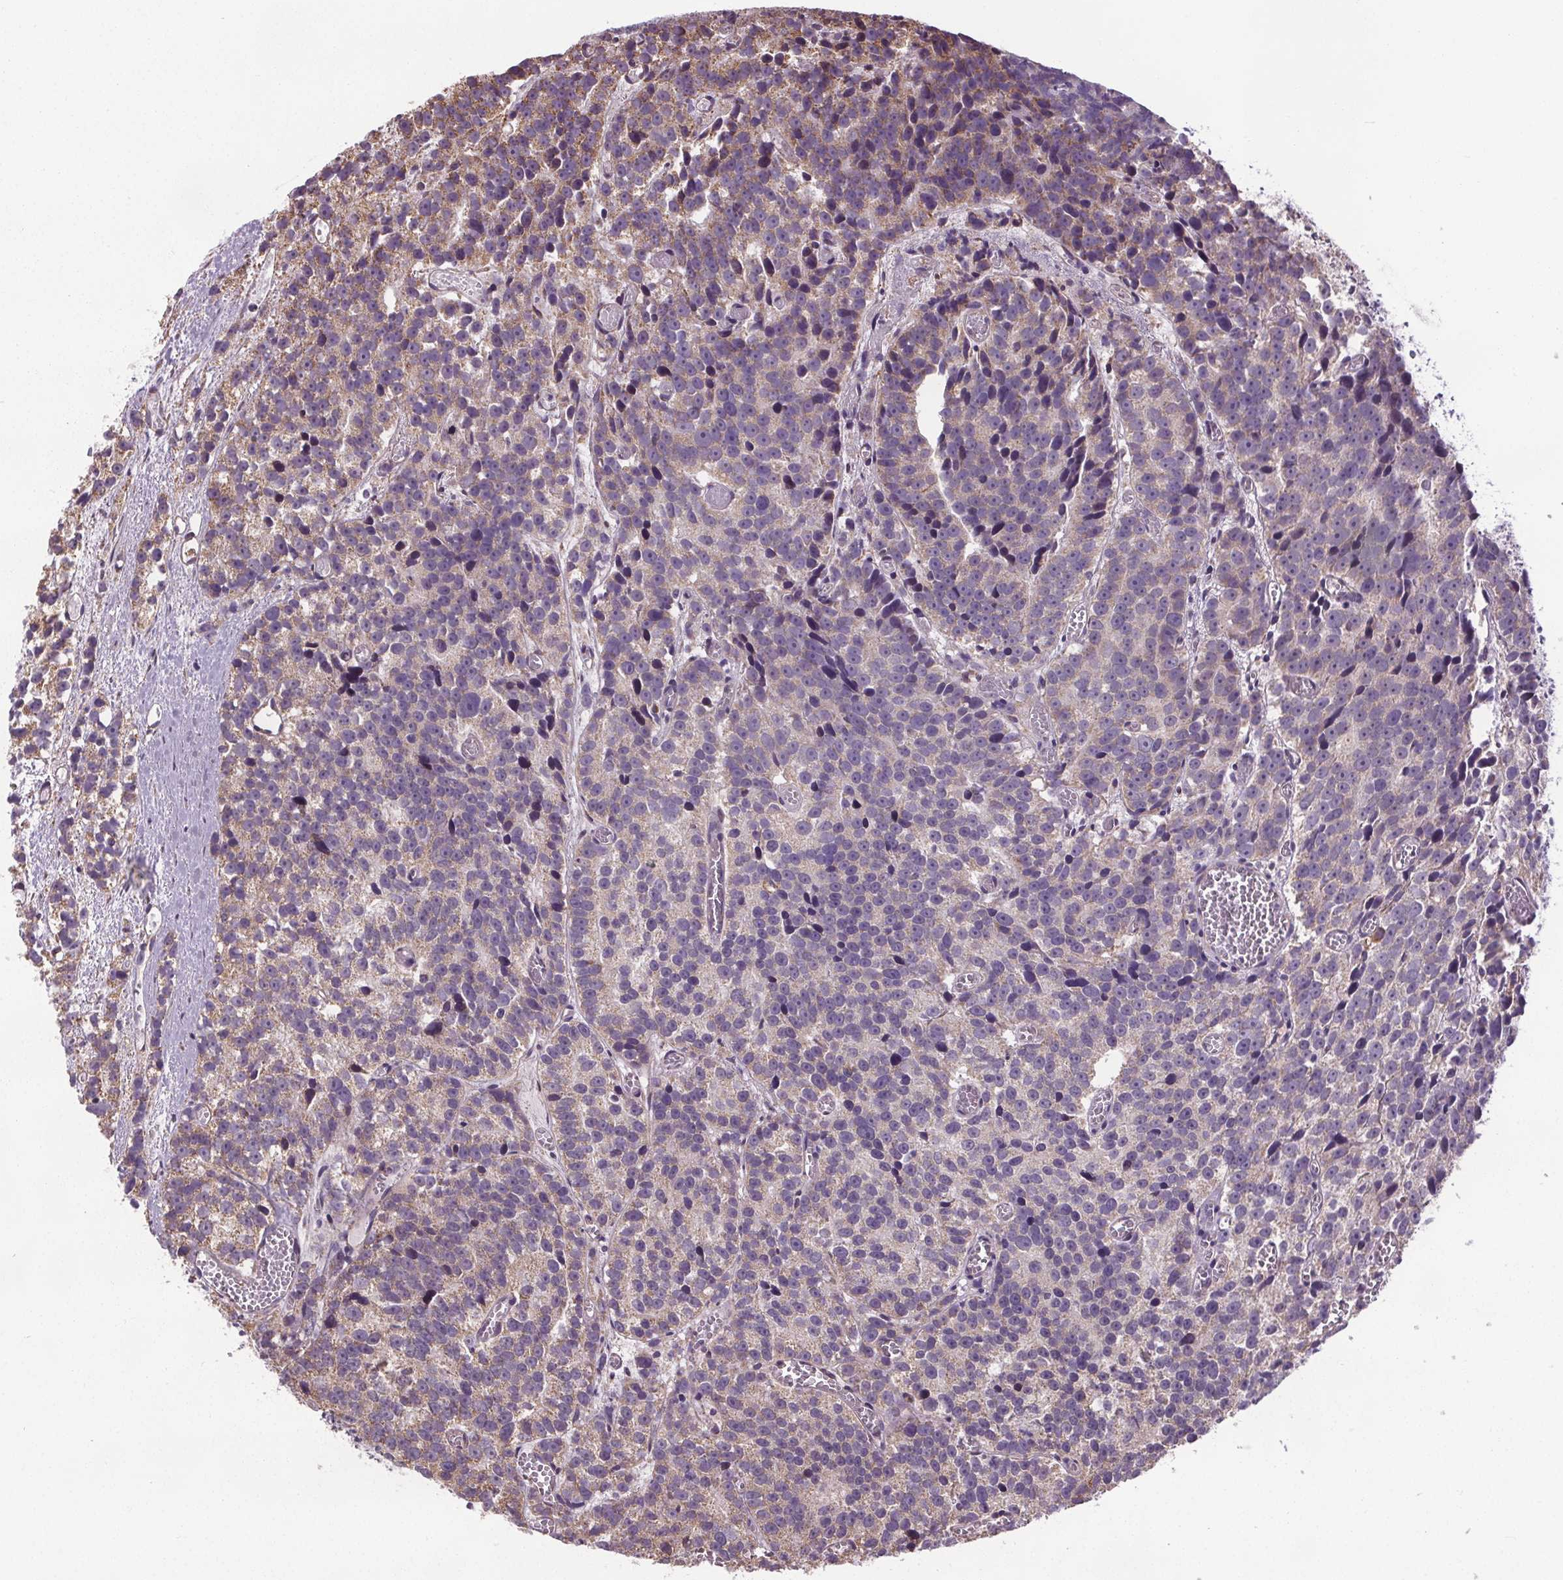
{"staining": {"intensity": "weak", "quantity": "25%-75%", "location": "cytoplasmic/membranous"}, "tissue": "prostate cancer", "cell_type": "Tumor cells", "image_type": "cancer", "snomed": [{"axis": "morphology", "description": "Adenocarcinoma, High grade"}, {"axis": "topography", "description": "Prostate"}], "caption": "Immunohistochemical staining of adenocarcinoma (high-grade) (prostate) shows weak cytoplasmic/membranous protein positivity in approximately 25%-75% of tumor cells. (DAB (3,3'-diaminobenzidine) IHC with brightfield microscopy, high magnification).", "gene": "ZNF548", "patient": {"sex": "male", "age": 77}}